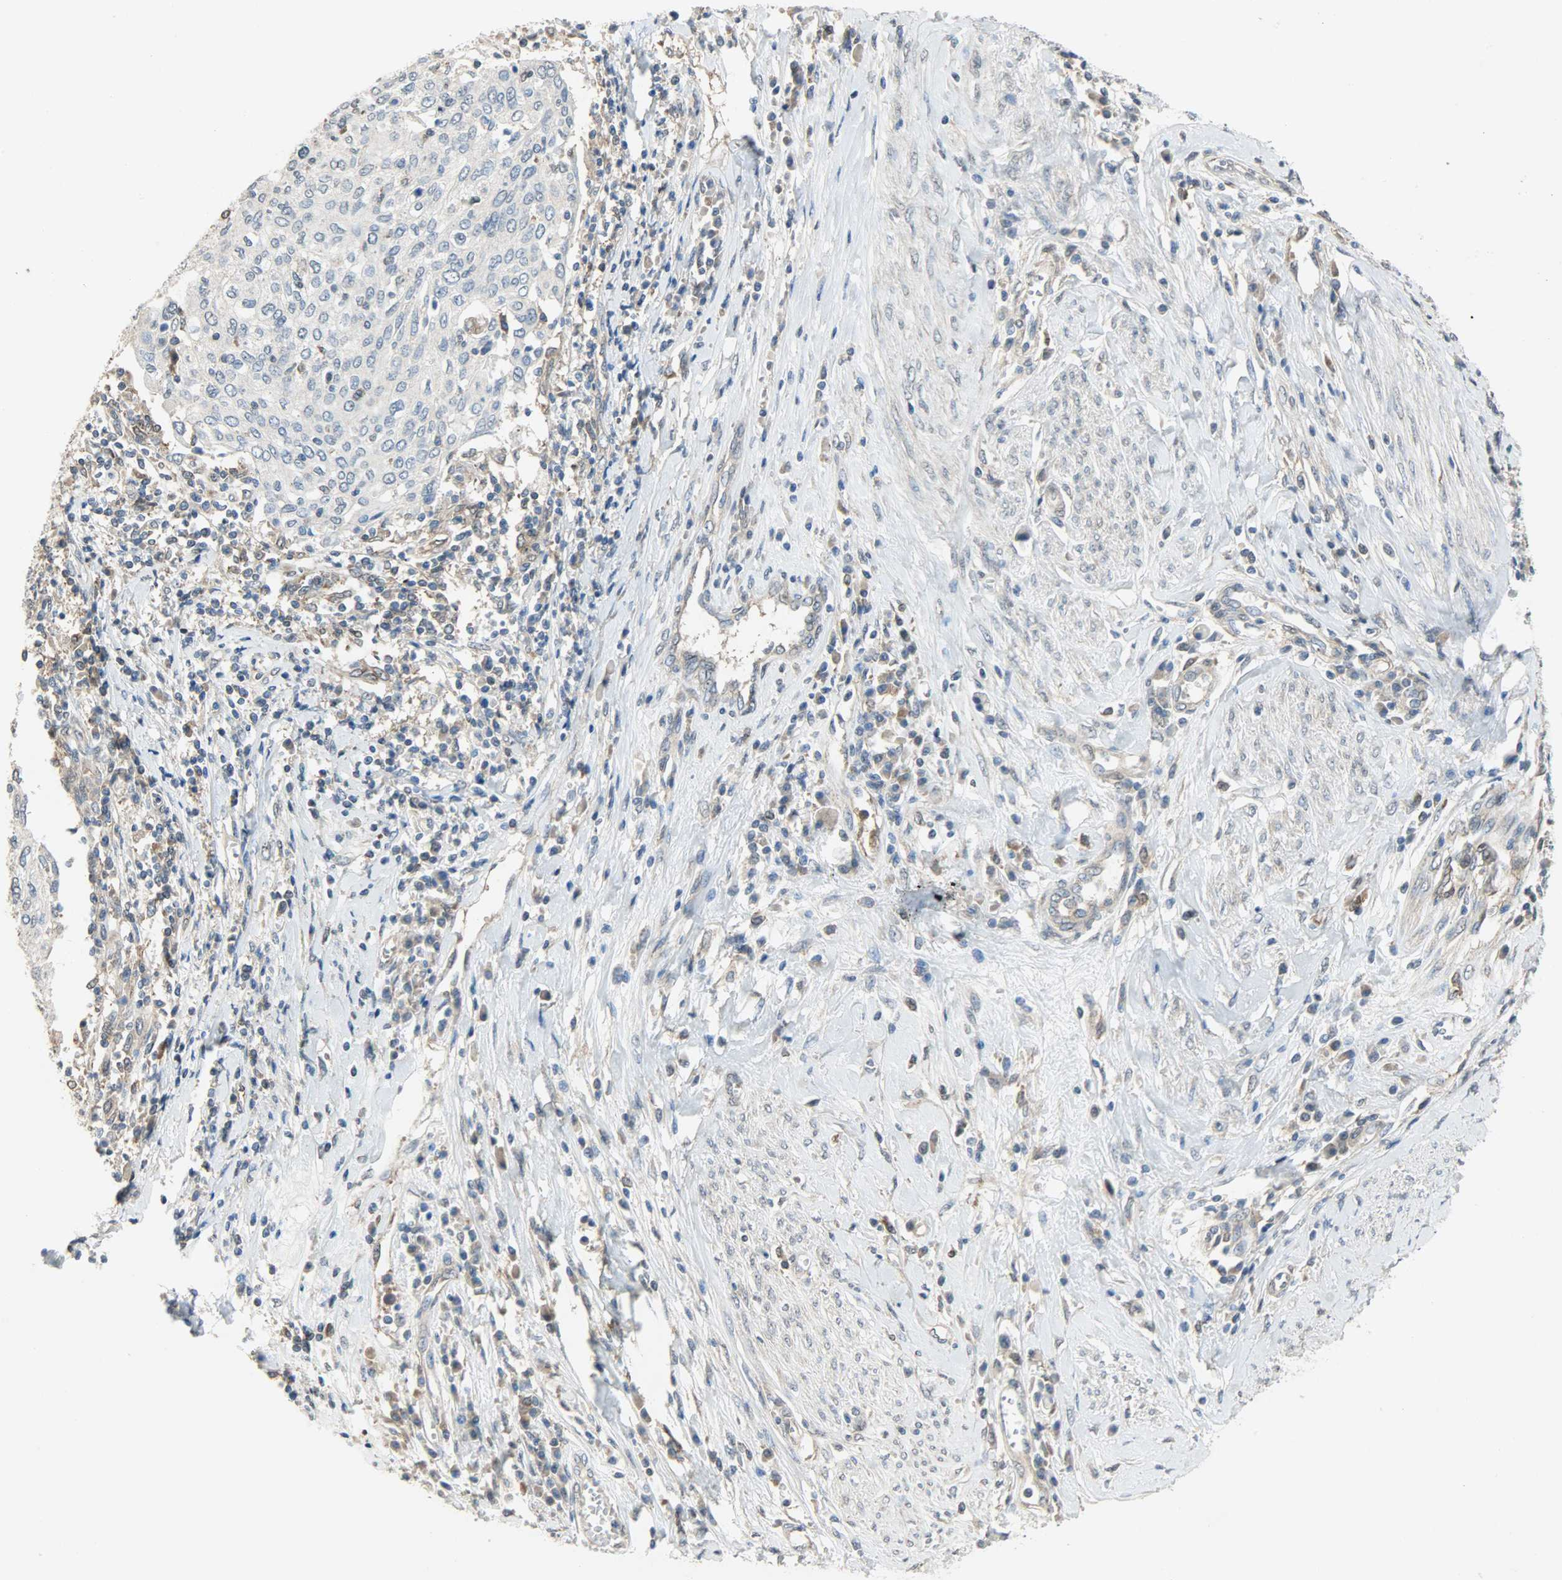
{"staining": {"intensity": "weak", "quantity": "25%-75%", "location": "cytoplasmic/membranous"}, "tissue": "cervical cancer", "cell_type": "Tumor cells", "image_type": "cancer", "snomed": [{"axis": "morphology", "description": "Squamous cell carcinoma, NOS"}, {"axis": "topography", "description": "Cervix"}], "caption": "Cervical cancer stained with a brown dye exhibits weak cytoplasmic/membranous positive staining in about 25%-75% of tumor cells.", "gene": "TRIM21", "patient": {"sex": "female", "age": 40}}